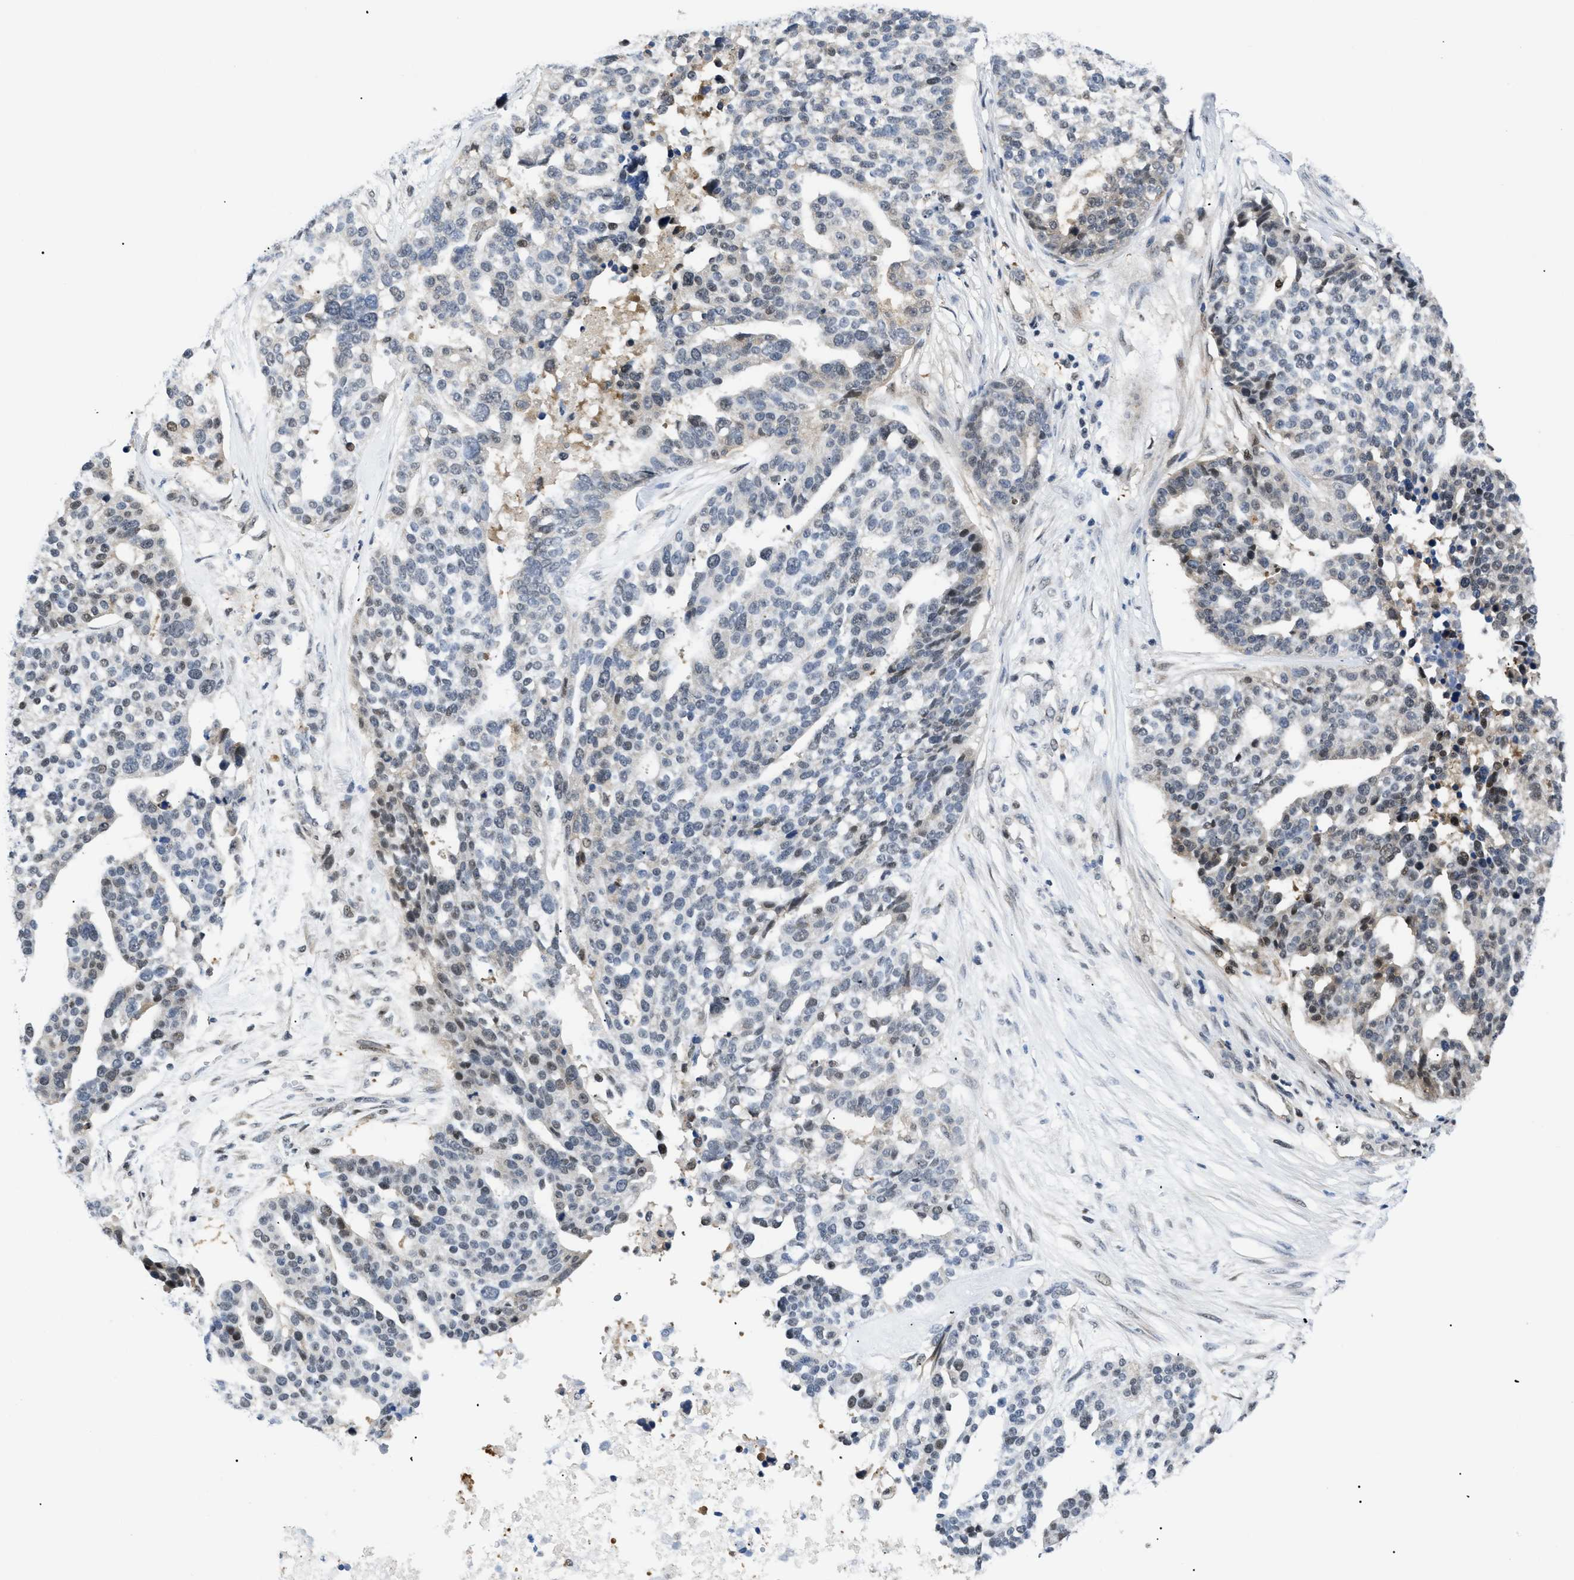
{"staining": {"intensity": "moderate", "quantity": "<25%", "location": "nuclear"}, "tissue": "ovarian cancer", "cell_type": "Tumor cells", "image_type": "cancer", "snomed": [{"axis": "morphology", "description": "Cystadenocarcinoma, serous, NOS"}, {"axis": "topography", "description": "Ovary"}], "caption": "High-power microscopy captured an IHC image of ovarian serous cystadenocarcinoma, revealing moderate nuclear positivity in approximately <25% of tumor cells.", "gene": "SLC29A2", "patient": {"sex": "female", "age": 59}}